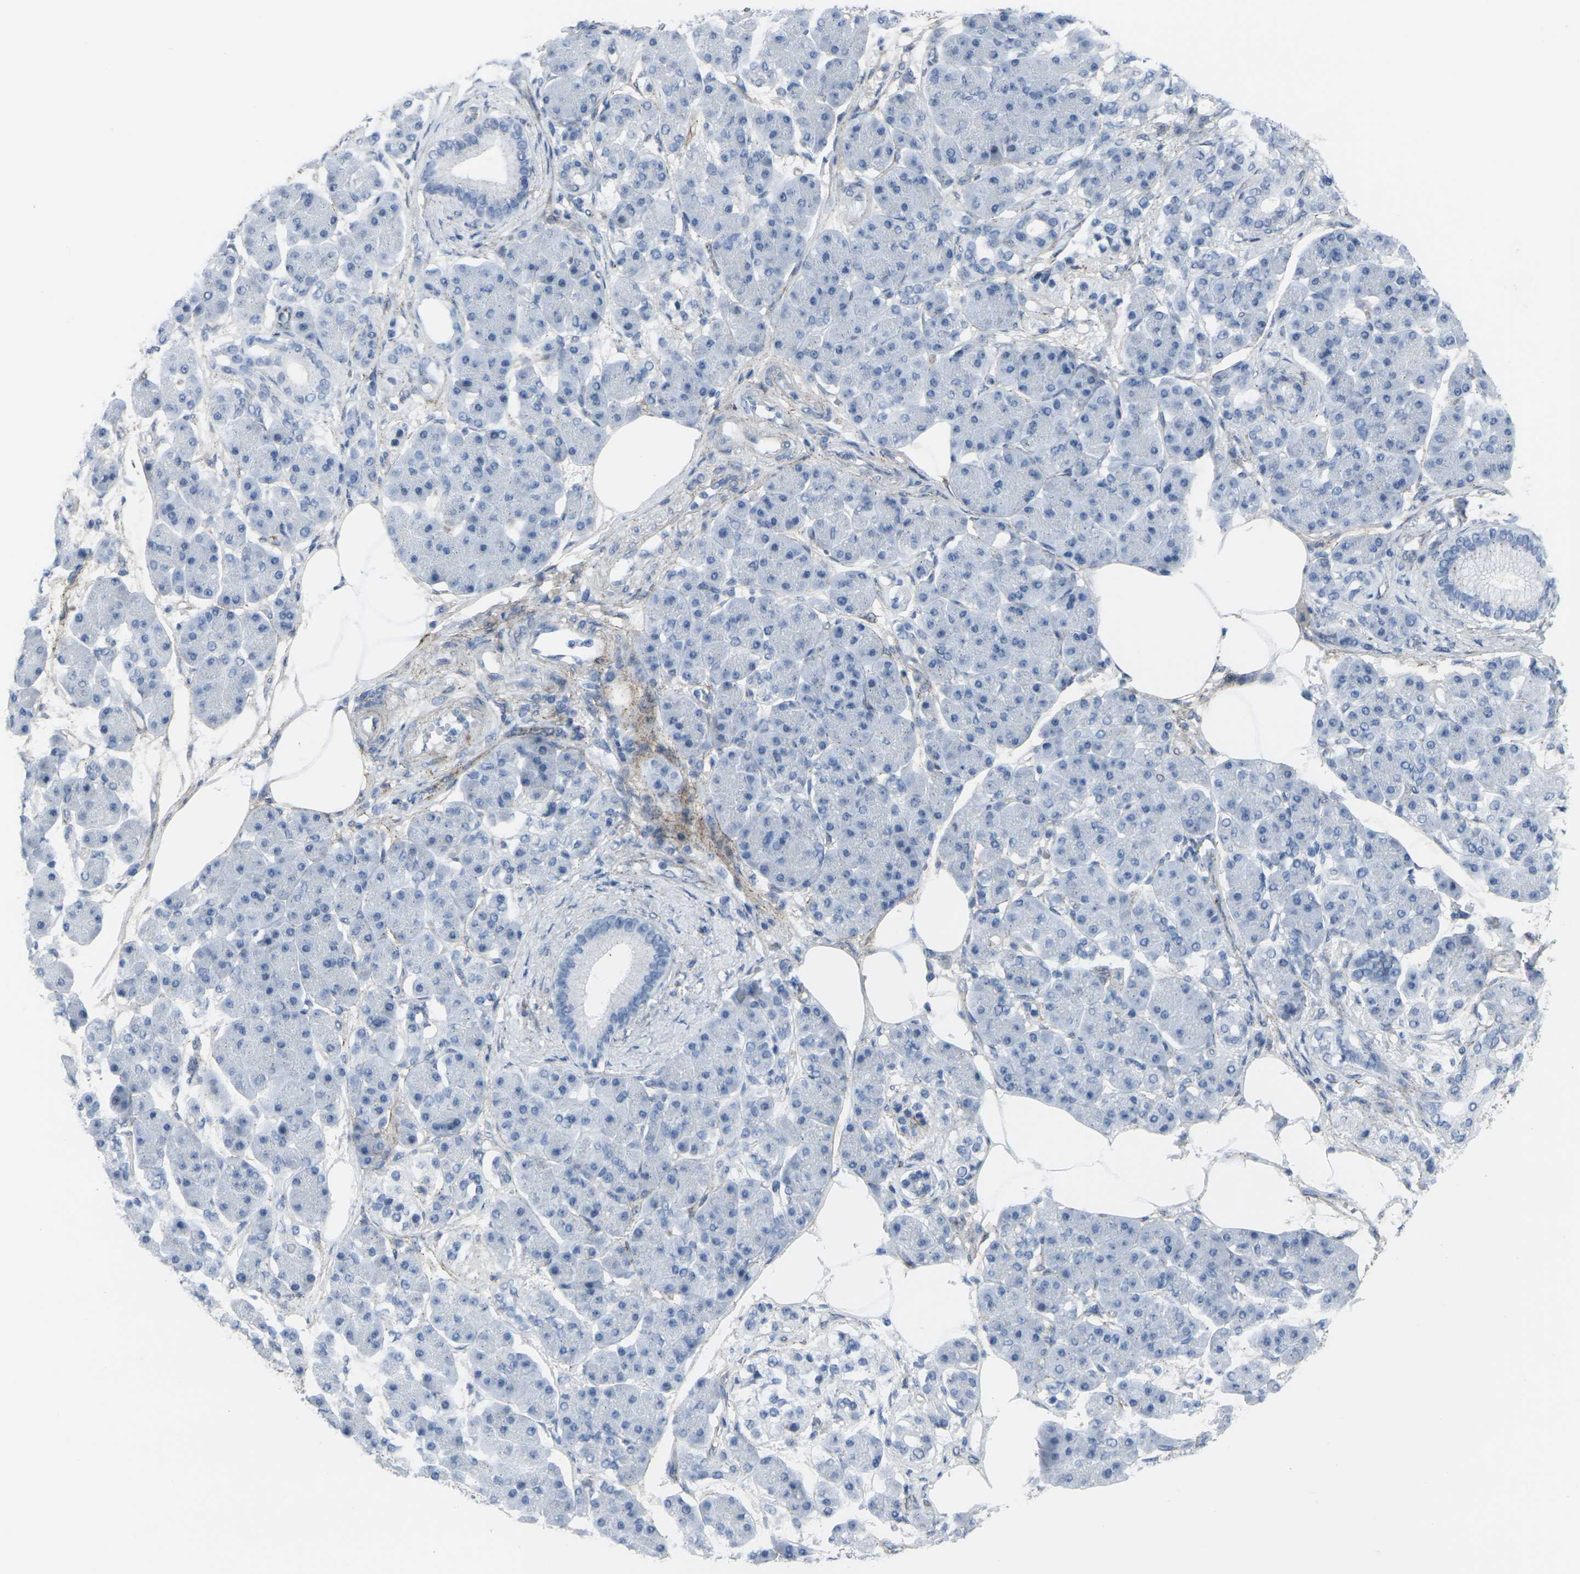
{"staining": {"intensity": "negative", "quantity": "none", "location": "none"}, "tissue": "pancreatic cancer", "cell_type": "Tumor cells", "image_type": "cancer", "snomed": [{"axis": "morphology", "description": "Adenocarcinoma, NOS"}, {"axis": "morphology", "description": "Adenocarcinoma, metastatic, NOS"}, {"axis": "topography", "description": "Lymph node"}, {"axis": "topography", "description": "Pancreas"}, {"axis": "topography", "description": "Duodenum"}], "caption": "The photomicrograph exhibits no significant staining in tumor cells of pancreatic adenocarcinoma.", "gene": "CDH11", "patient": {"sex": "female", "age": 64}}